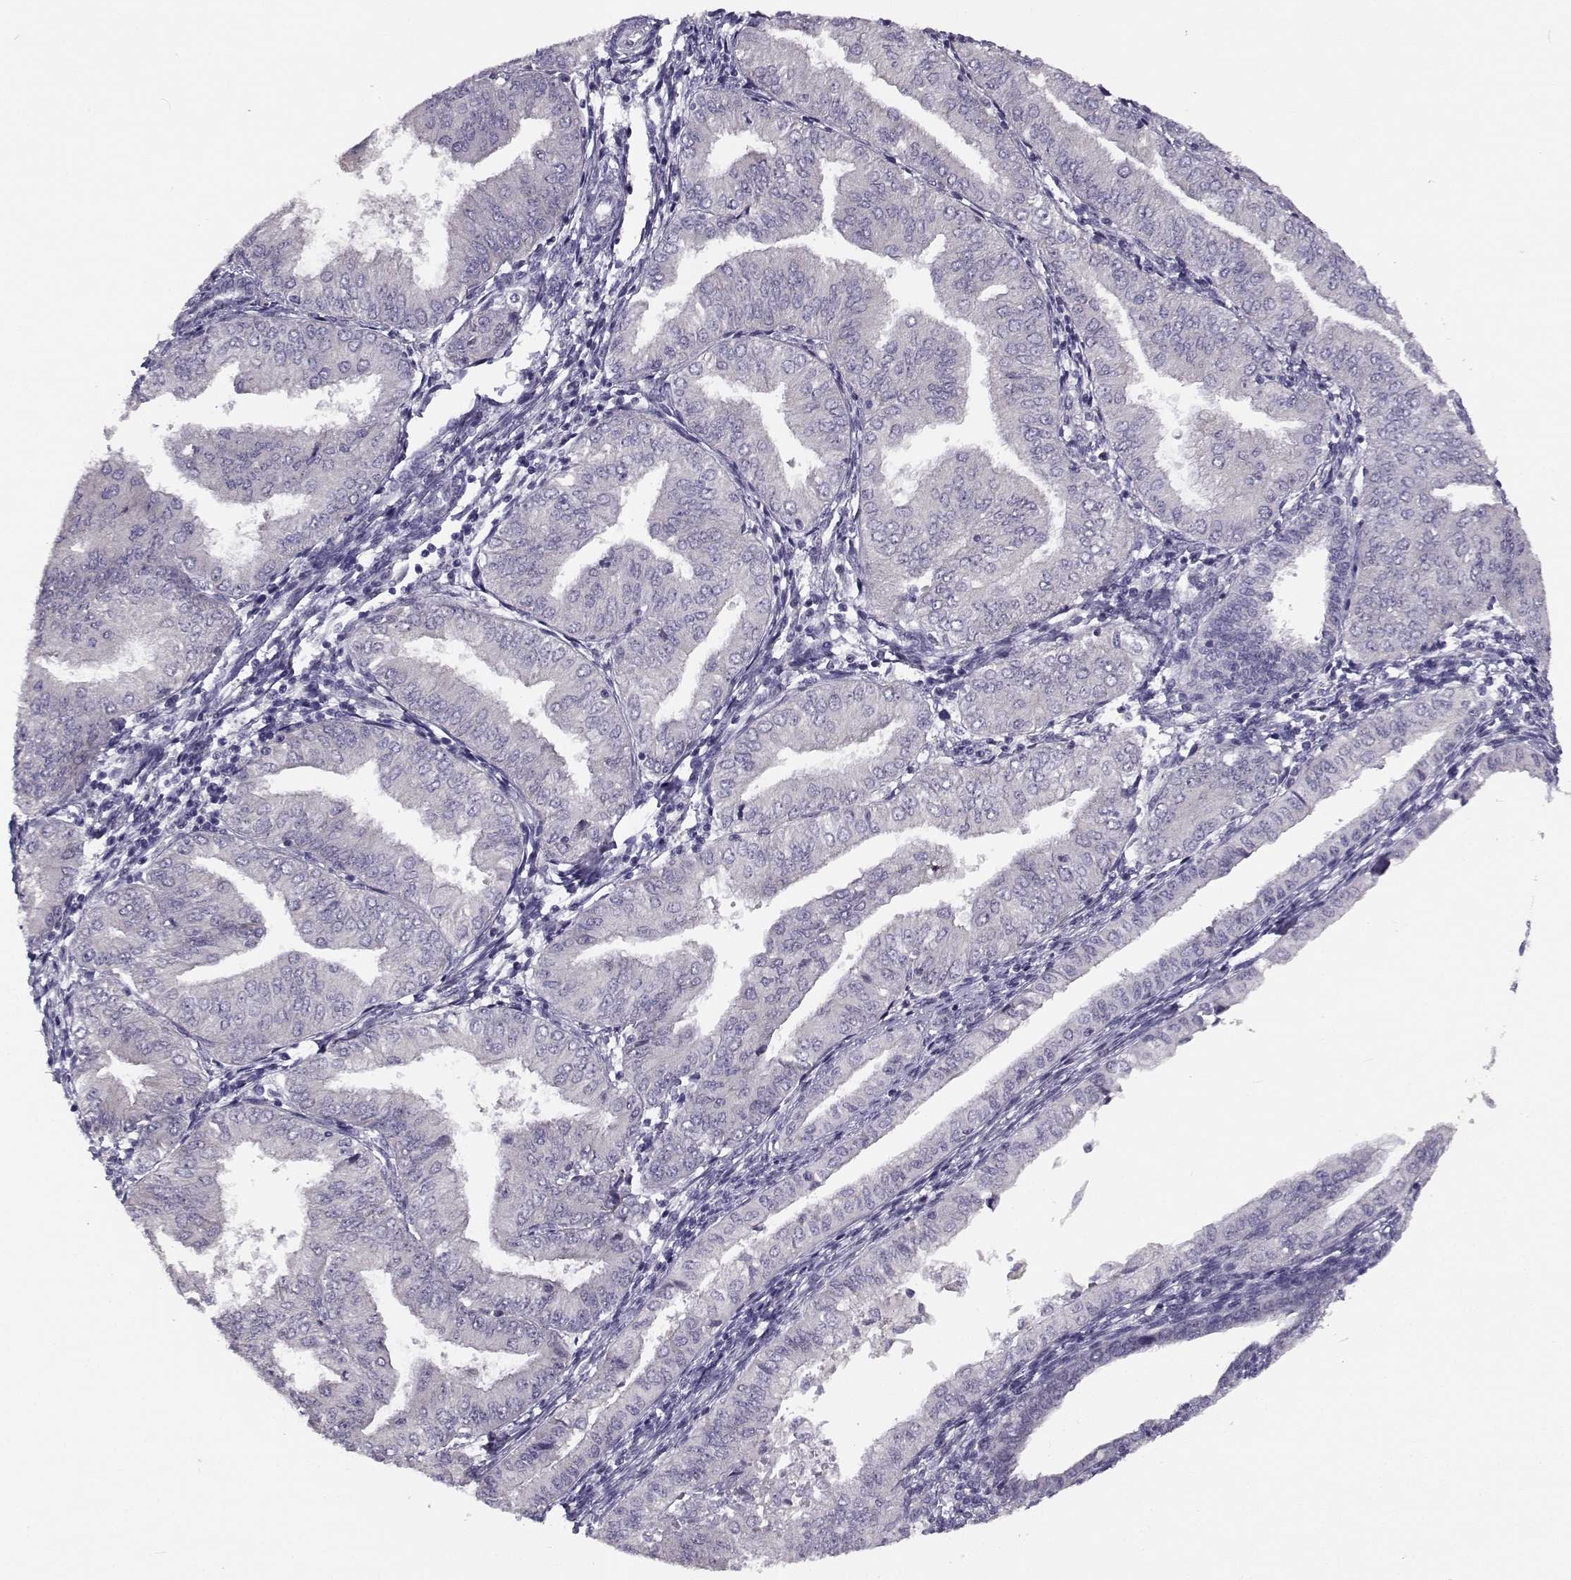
{"staining": {"intensity": "negative", "quantity": "none", "location": "none"}, "tissue": "endometrial cancer", "cell_type": "Tumor cells", "image_type": "cancer", "snomed": [{"axis": "morphology", "description": "Adenocarcinoma, NOS"}, {"axis": "topography", "description": "Endometrium"}], "caption": "Immunohistochemical staining of endometrial adenocarcinoma demonstrates no significant positivity in tumor cells.", "gene": "TMEM145", "patient": {"sex": "female", "age": 53}}